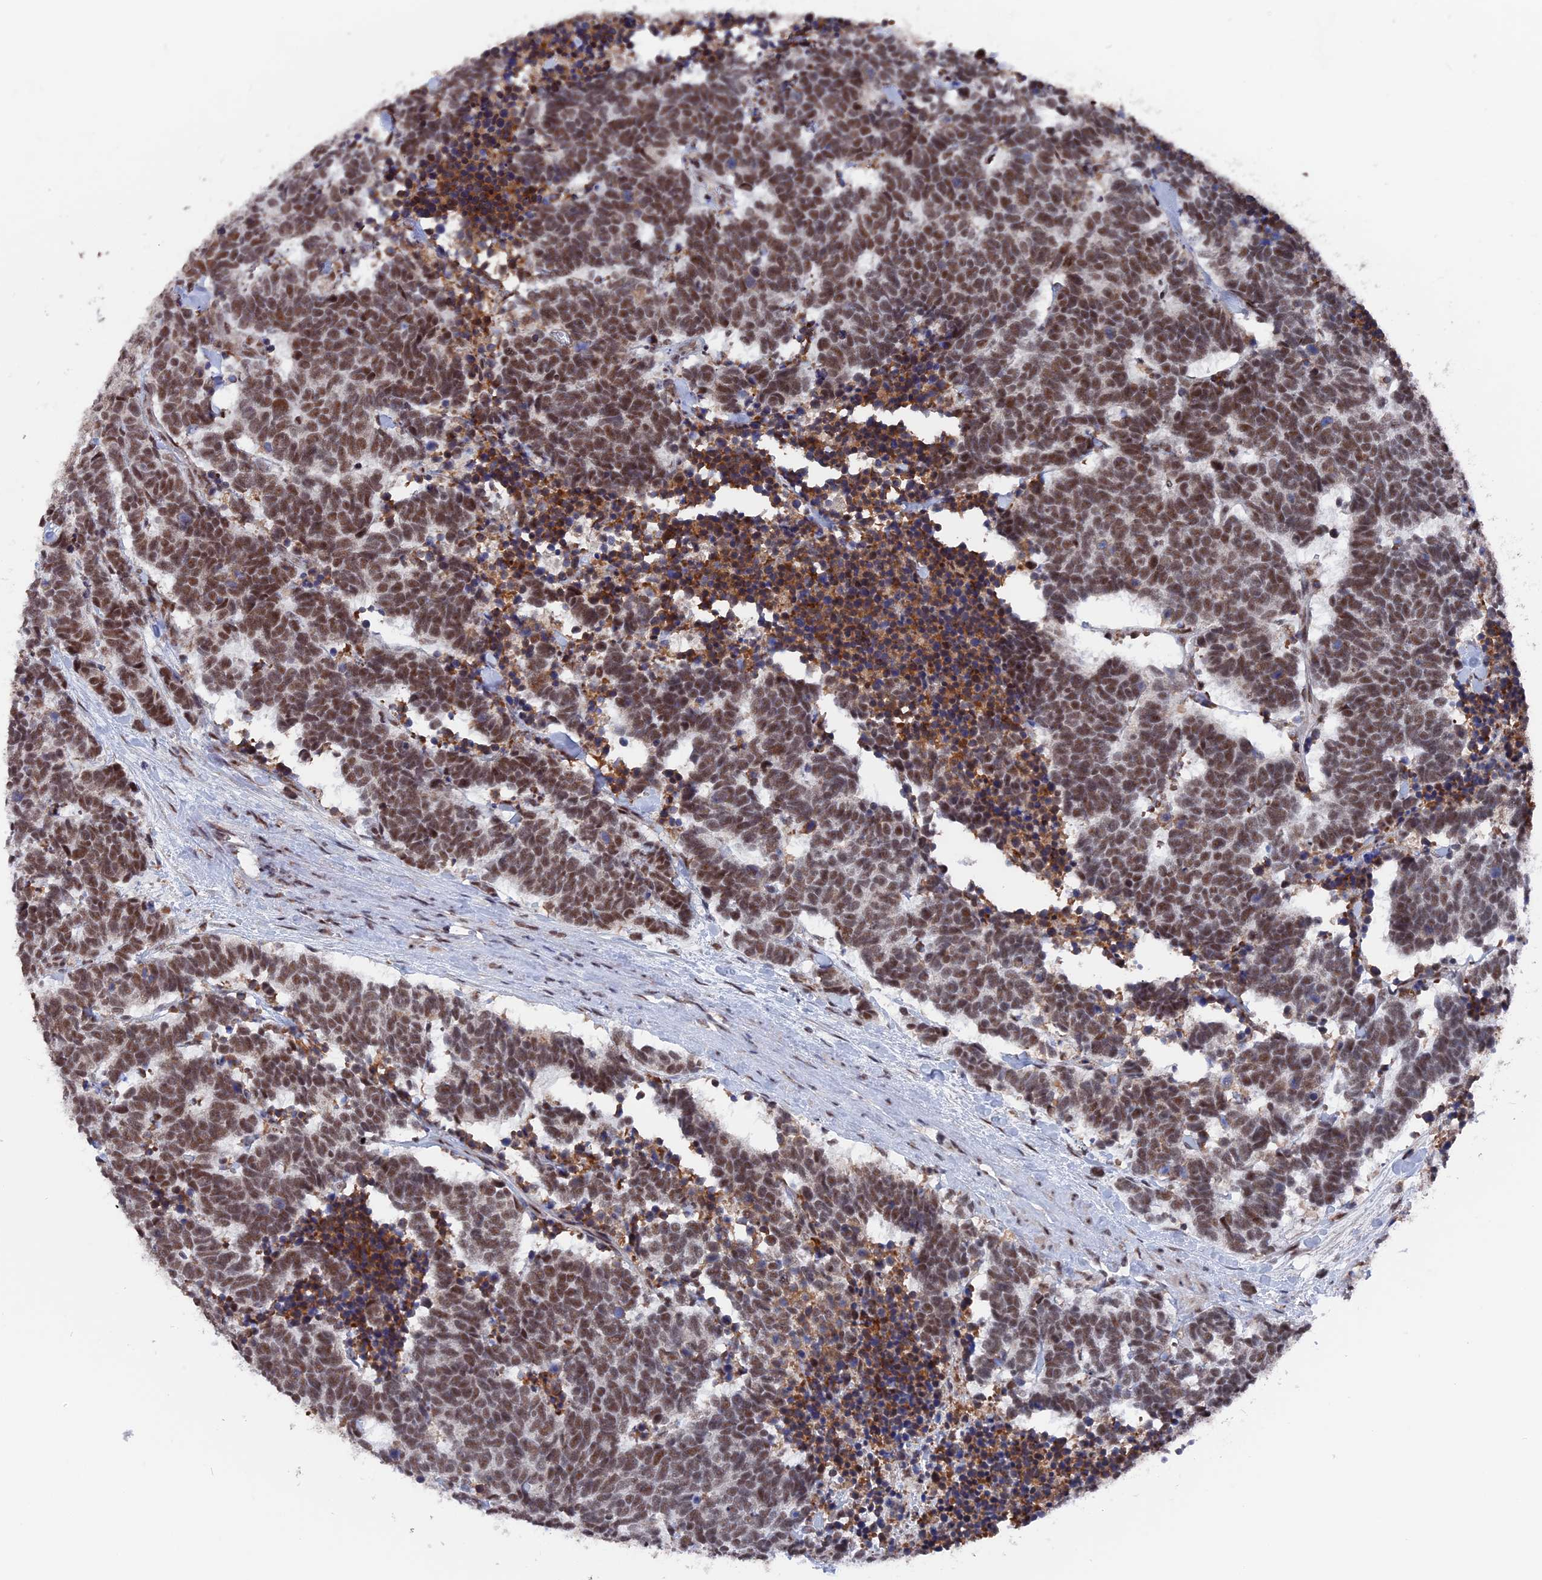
{"staining": {"intensity": "moderate", "quantity": ">75%", "location": "nuclear"}, "tissue": "carcinoid", "cell_type": "Tumor cells", "image_type": "cancer", "snomed": [{"axis": "morphology", "description": "Carcinoma, NOS"}, {"axis": "morphology", "description": "Carcinoid, malignant, NOS"}, {"axis": "topography", "description": "Urinary bladder"}], "caption": "Immunohistochemistry (IHC) of malignant carcinoid displays medium levels of moderate nuclear staining in about >75% of tumor cells. Ihc stains the protein in brown and the nuclei are stained blue.", "gene": "SF3A2", "patient": {"sex": "male", "age": 57}}